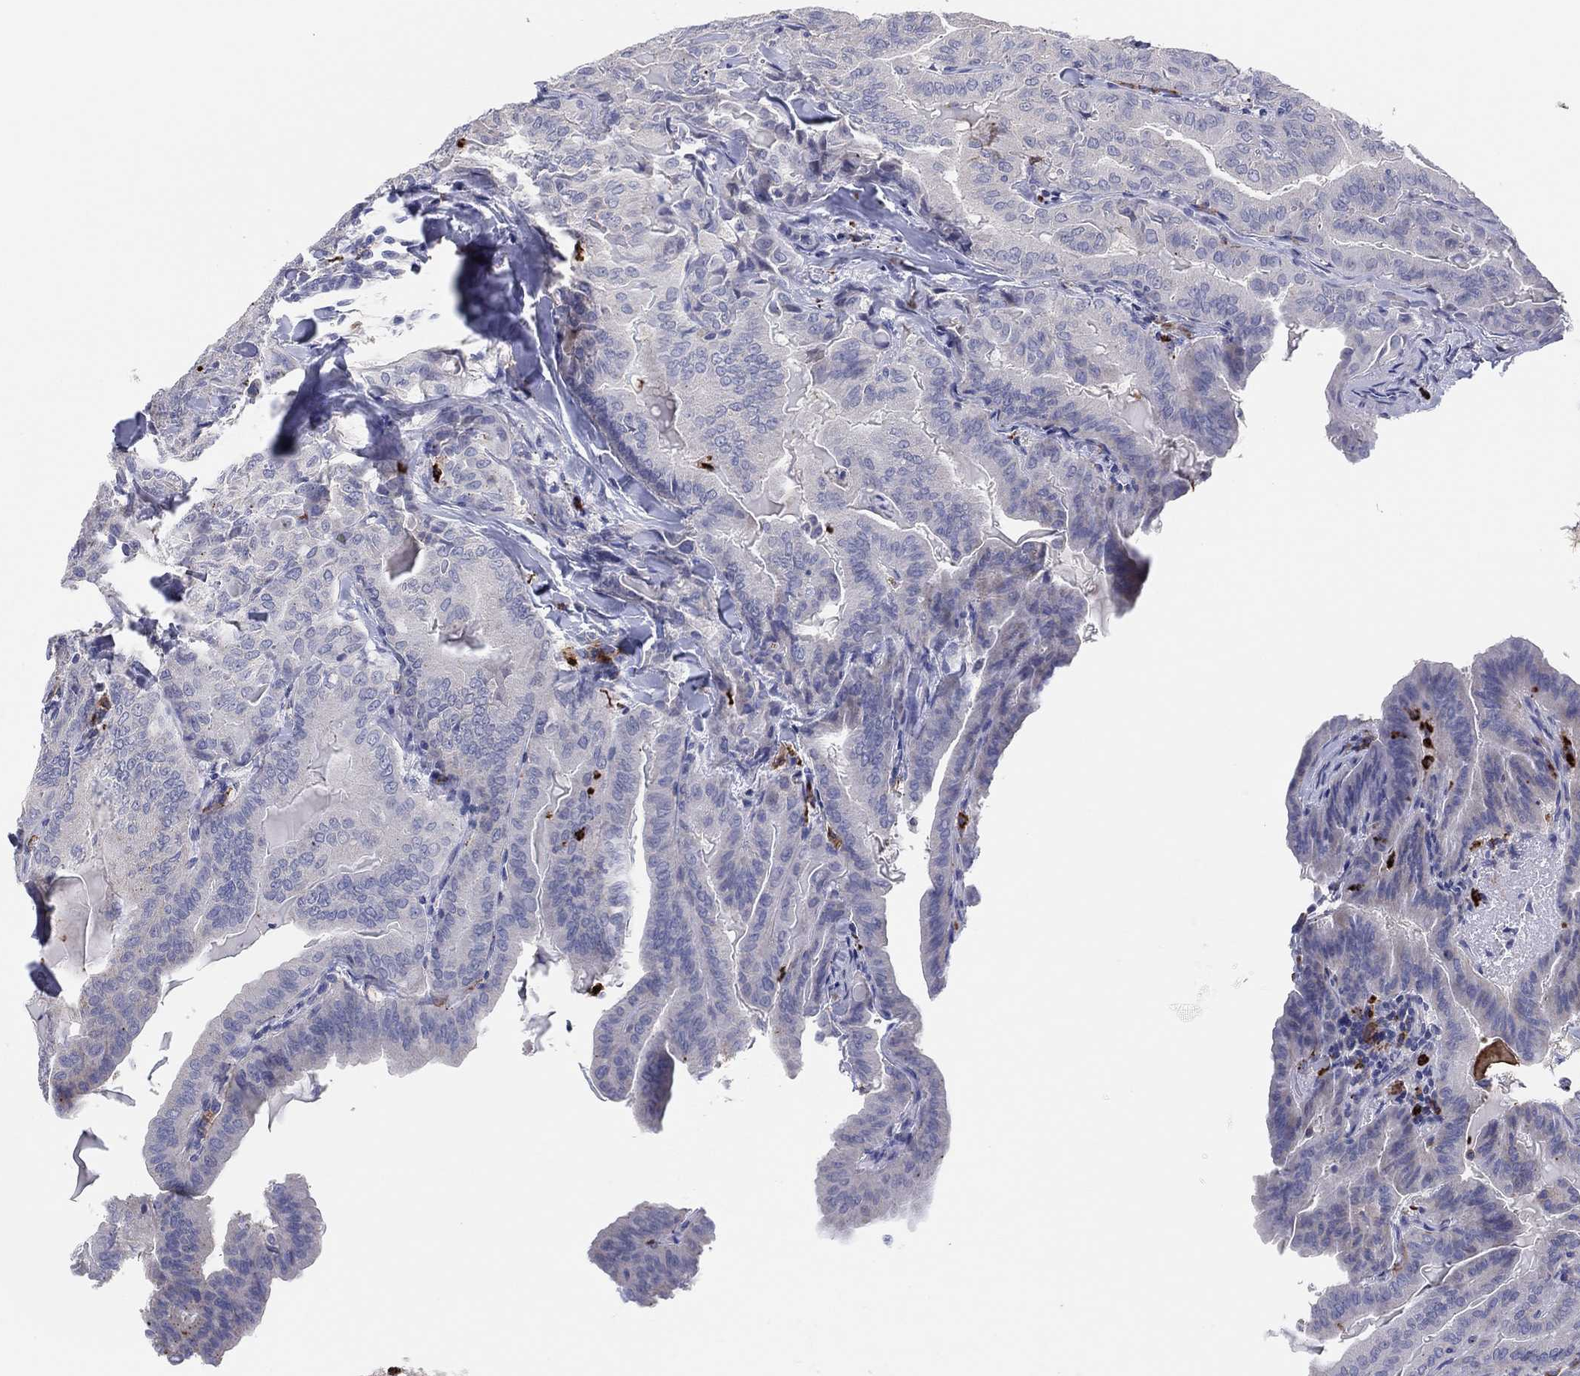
{"staining": {"intensity": "negative", "quantity": "none", "location": "none"}, "tissue": "thyroid cancer", "cell_type": "Tumor cells", "image_type": "cancer", "snomed": [{"axis": "morphology", "description": "Papillary adenocarcinoma, NOS"}, {"axis": "topography", "description": "Thyroid gland"}], "caption": "This is a photomicrograph of immunohistochemistry (IHC) staining of papillary adenocarcinoma (thyroid), which shows no staining in tumor cells.", "gene": "PLAC8", "patient": {"sex": "female", "age": 68}}